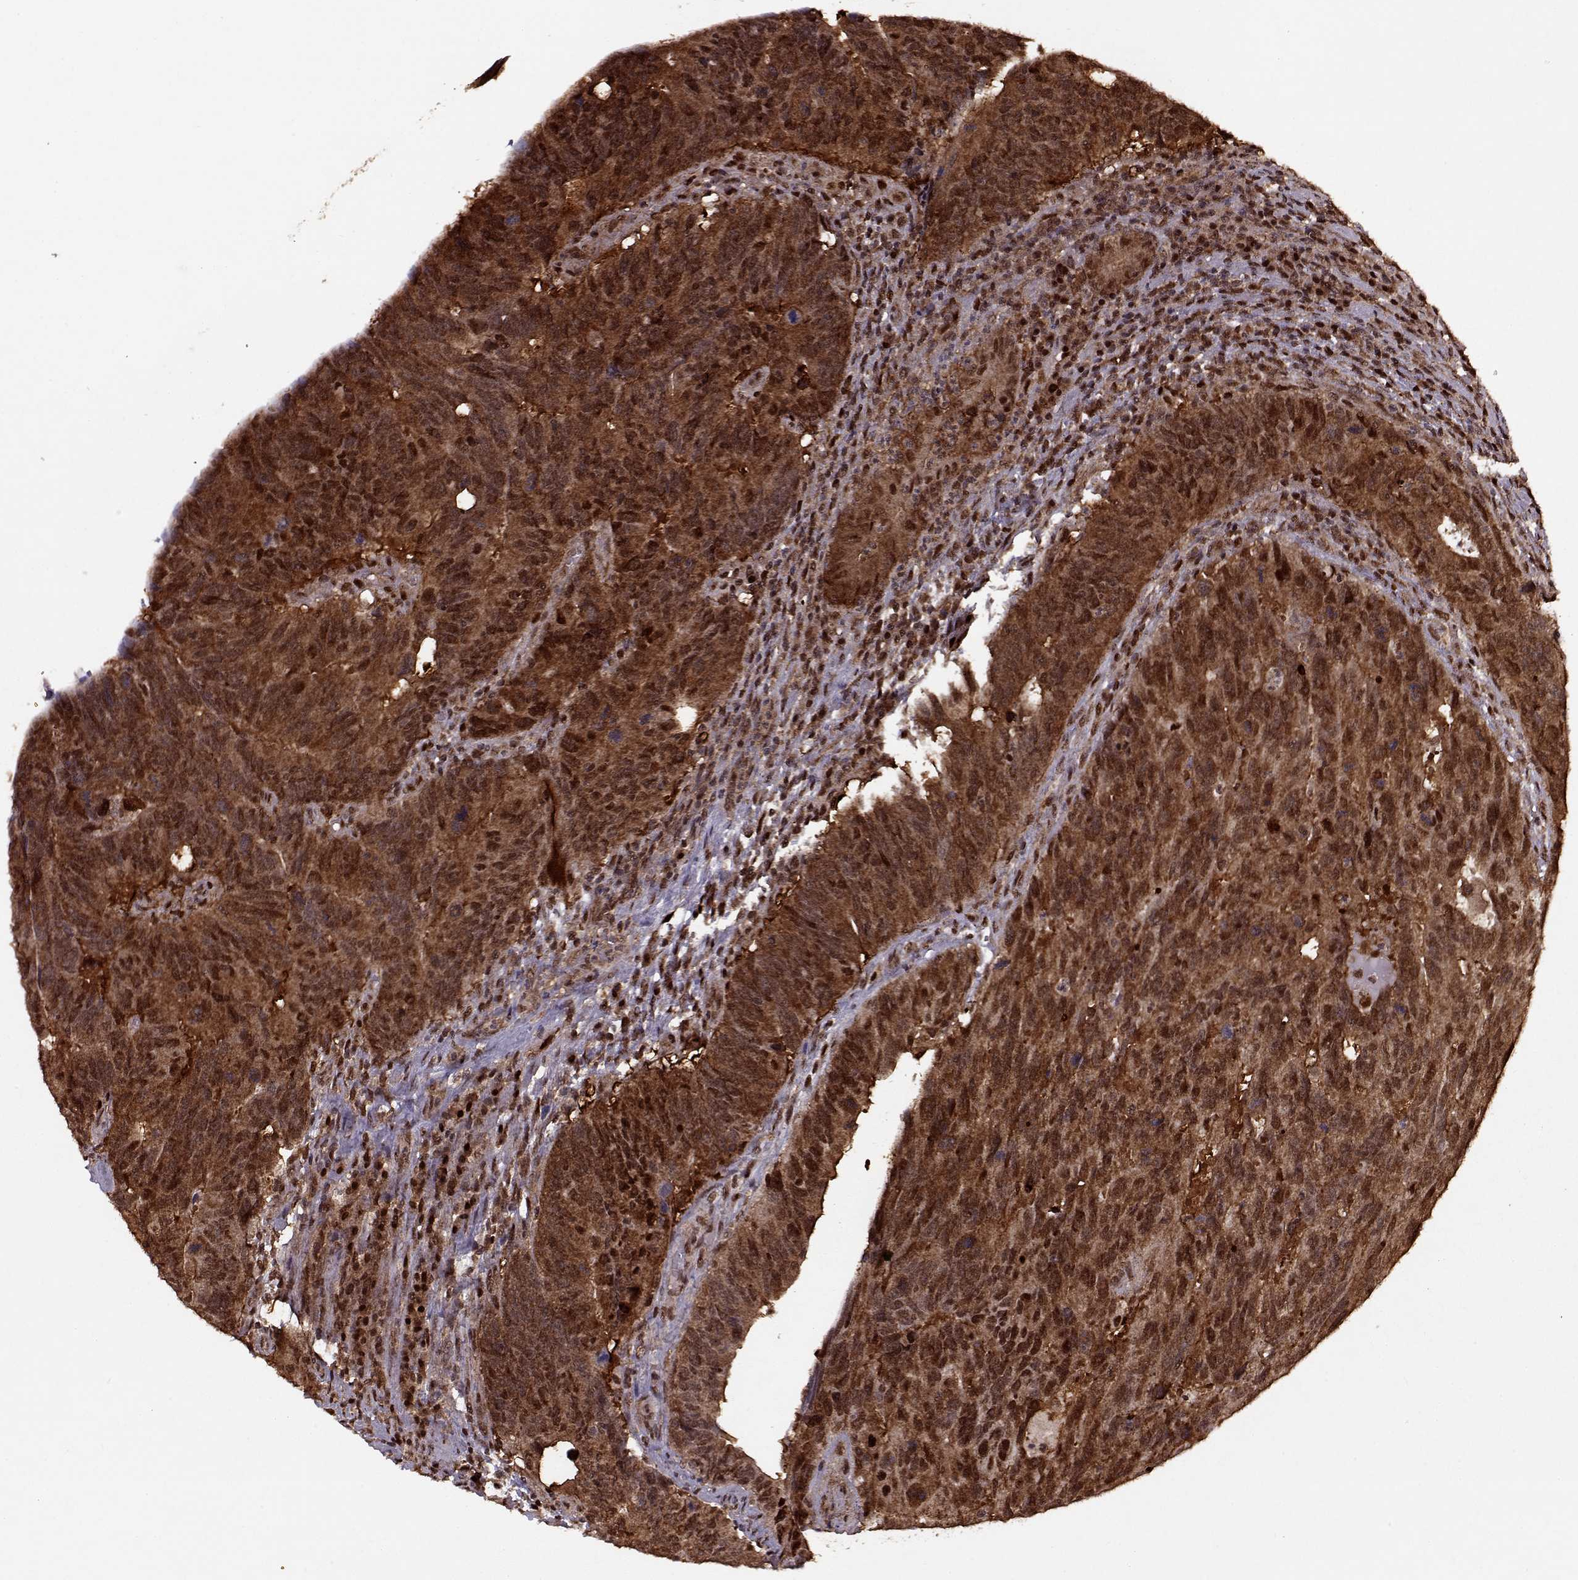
{"staining": {"intensity": "strong", "quantity": ">75%", "location": "cytoplasmic/membranous,nuclear"}, "tissue": "colorectal cancer", "cell_type": "Tumor cells", "image_type": "cancer", "snomed": [{"axis": "morphology", "description": "Adenocarcinoma, NOS"}, {"axis": "topography", "description": "Colon"}], "caption": "A brown stain highlights strong cytoplasmic/membranous and nuclear positivity of a protein in human colorectal adenocarcinoma tumor cells.", "gene": "PSMA7", "patient": {"sex": "female", "age": 77}}